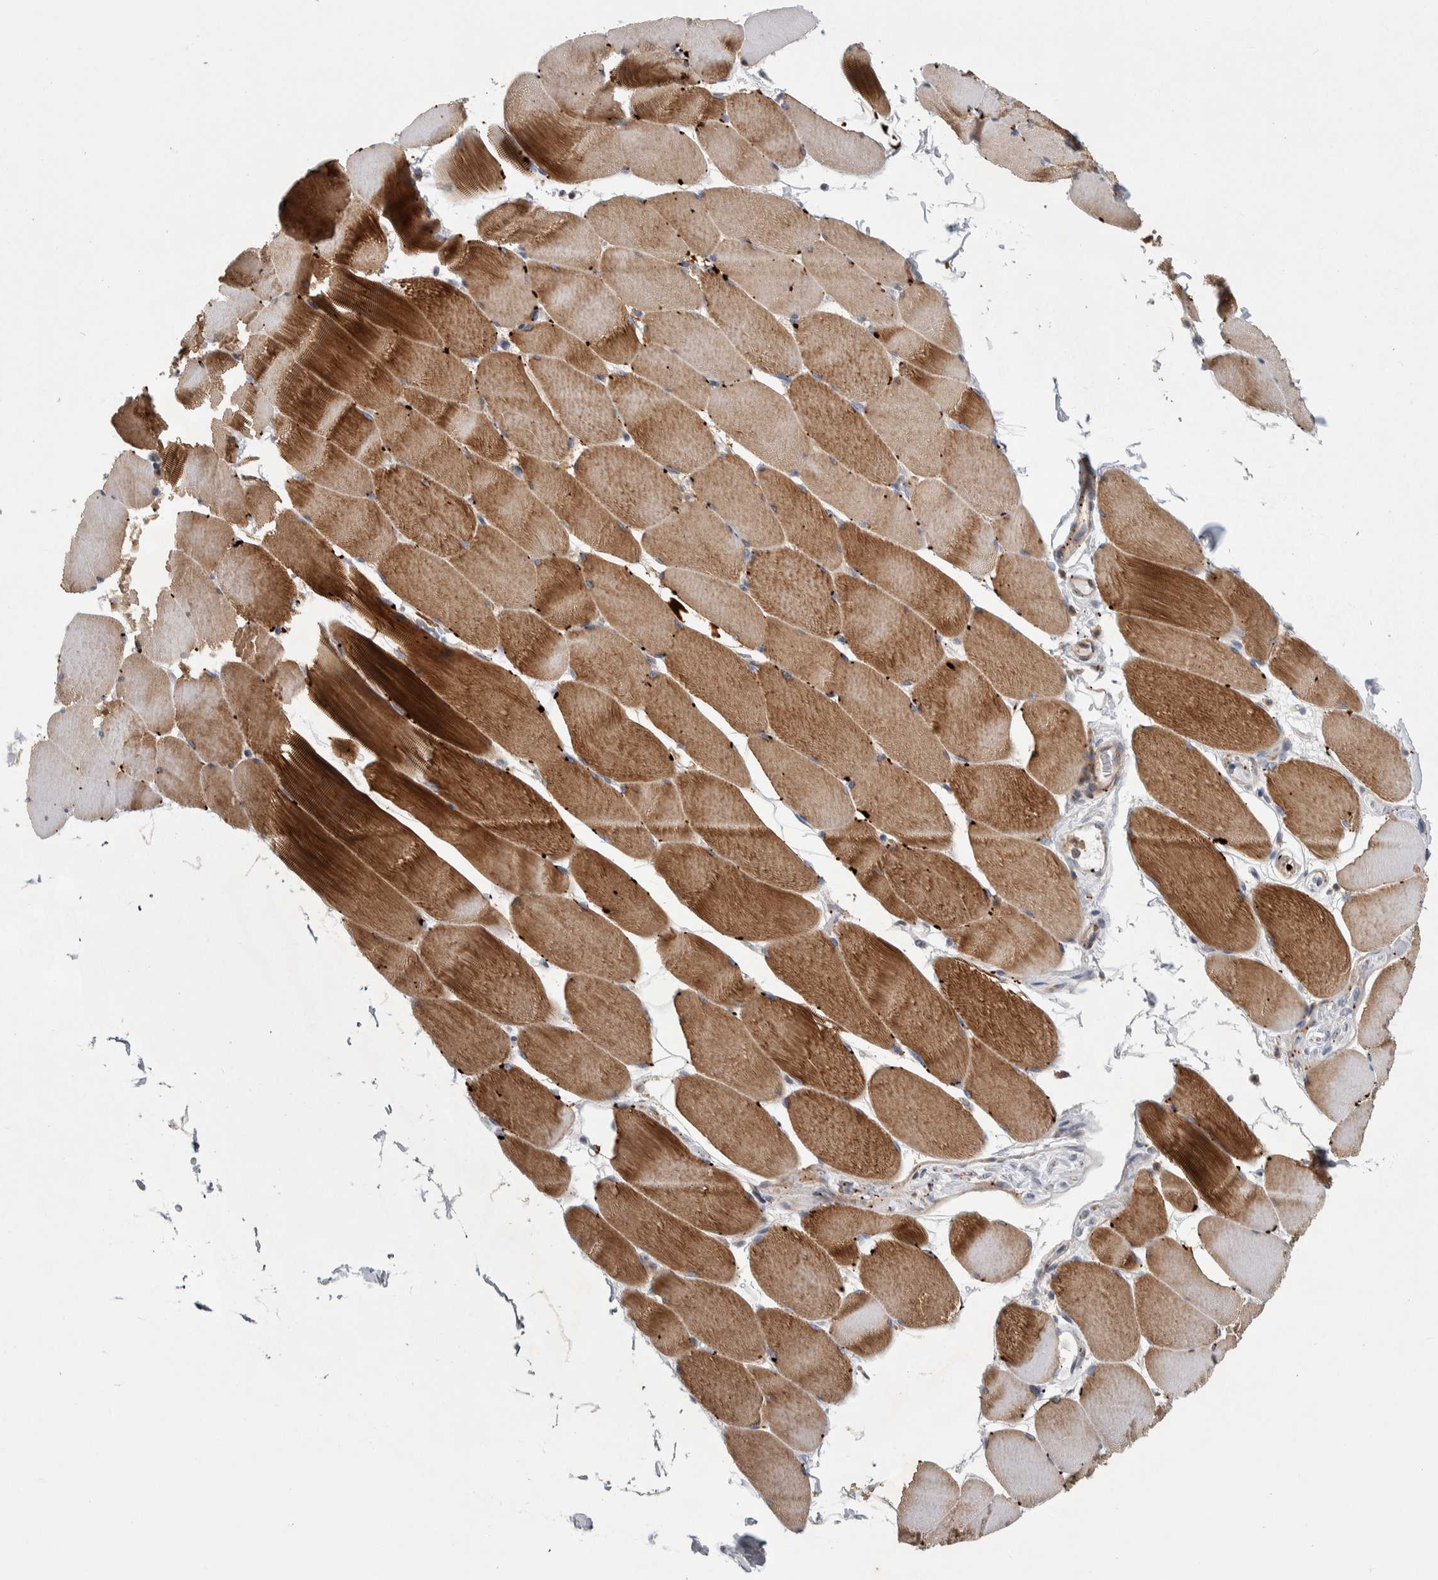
{"staining": {"intensity": "strong", "quantity": ">75%", "location": "cytoplasmic/membranous"}, "tissue": "skeletal muscle", "cell_type": "Myocytes", "image_type": "normal", "snomed": [{"axis": "morphology", "description": "Normal tissue, NOS"}, {"axis": "topography", "description": "Skeletal muscle"}], "caption": "Immunohistochemical staining of normal skeletal muscle demonstrates strong cytoplasmic/membranous protein positivity in approximately >75% of myocytes. (brown staining indicates protein expression, while blue staining denotes nuclei).", "gene": "ZNF862", "patient": {"sex": "male", "age": 62}}